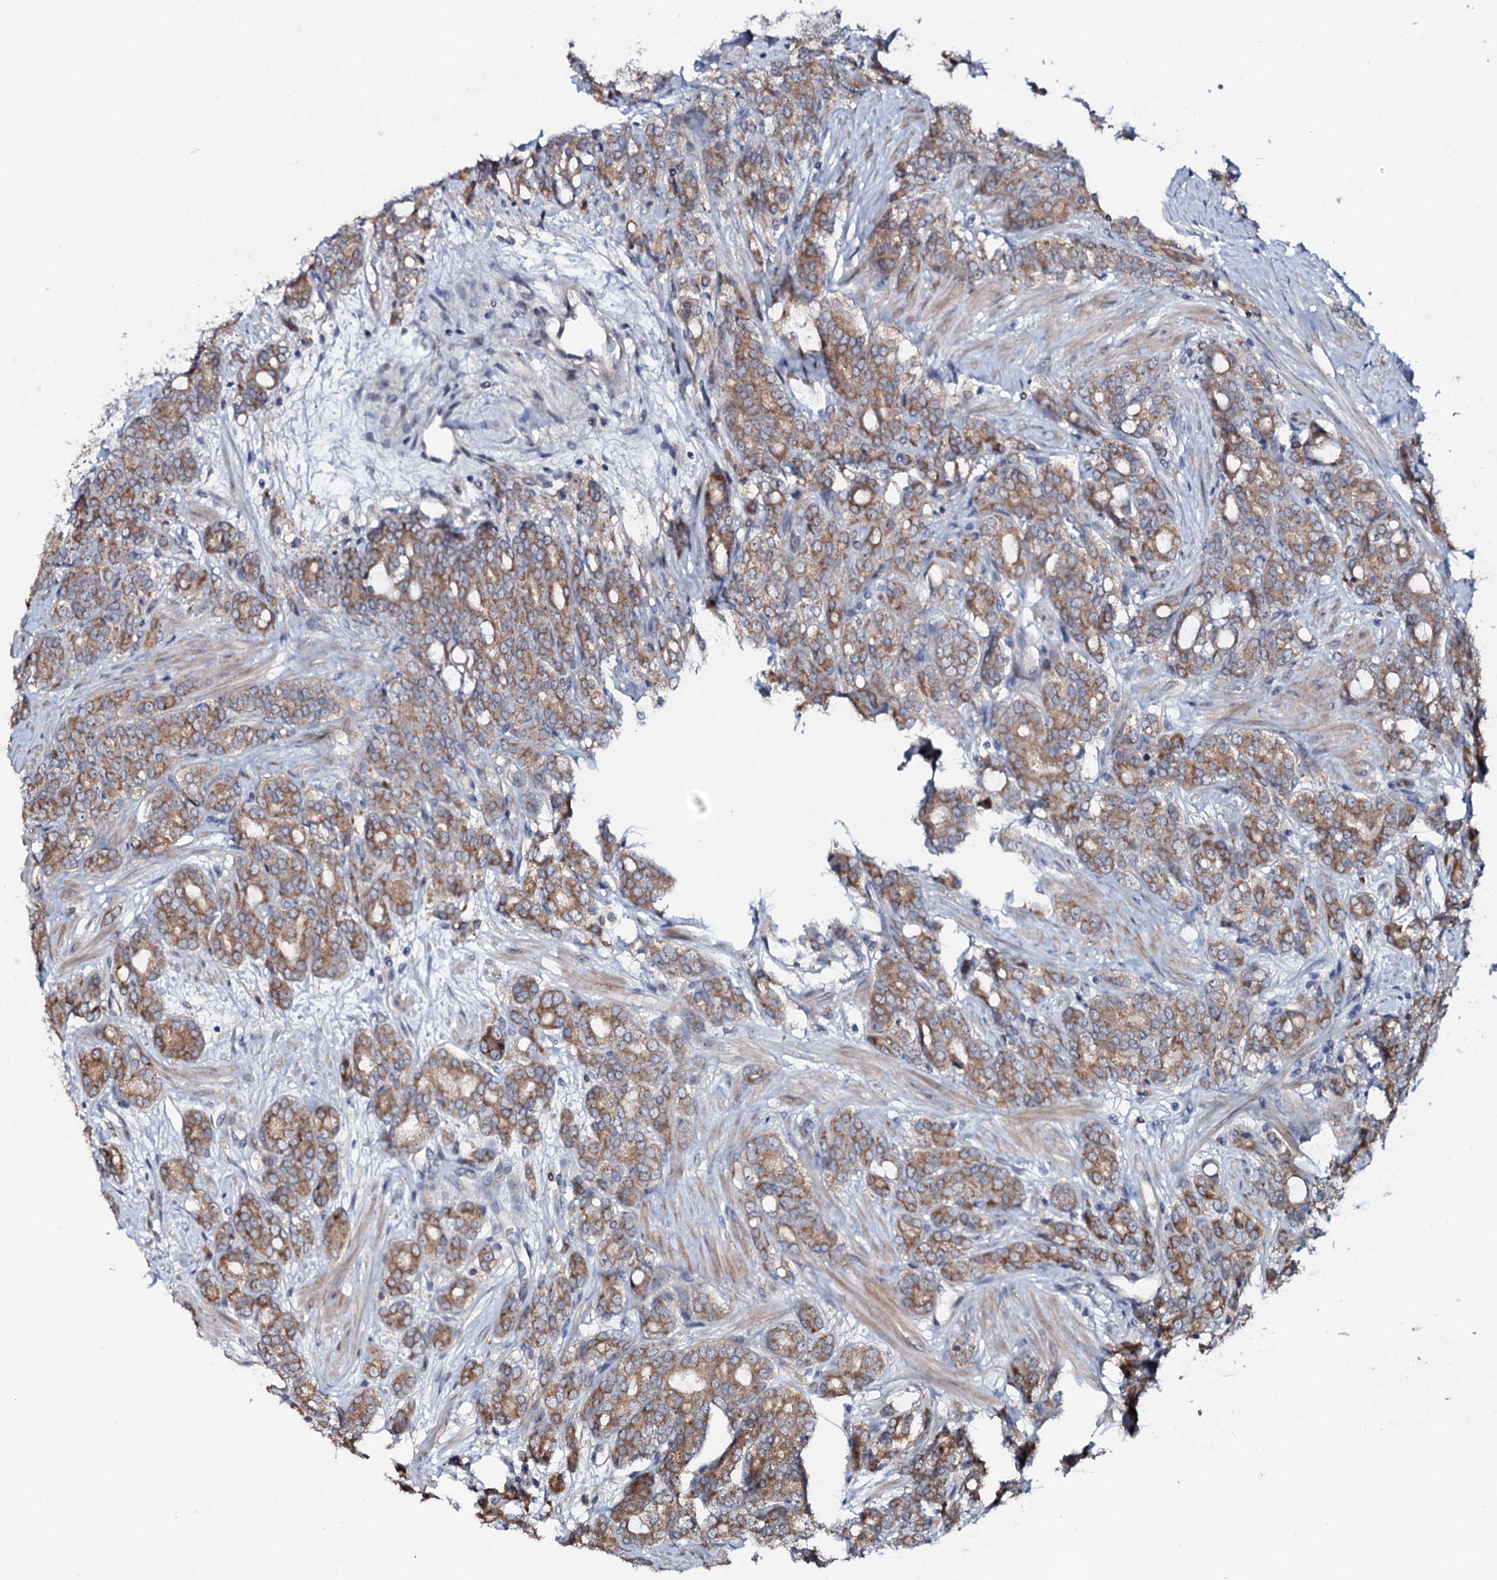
{"staining": {"intensity": "moderate", "quantity": ">75%", "location": "cytoplasmic/membranous"}, "tissue": "prostate cancer", "cell_type": "Tumor cells", "image_type": "cancer", "snomed": [{"axis": "morphology", "description": "Adenocarcinoma, High grade"}, {"axis": "topography", "description": "Prostate"}], "caption": "The image demonstrates a brown stain indicating the presence of a protein in the cytoplasmic/membranous of tumor cells in high-grade adenocarcinoma (prostate). (Stains: DAB in brown, nuclei in blue, Microscopy: brightfield microscopy at high magnification).", "gene": "COG6", "patient": {"sex": "male", "age": 62}}